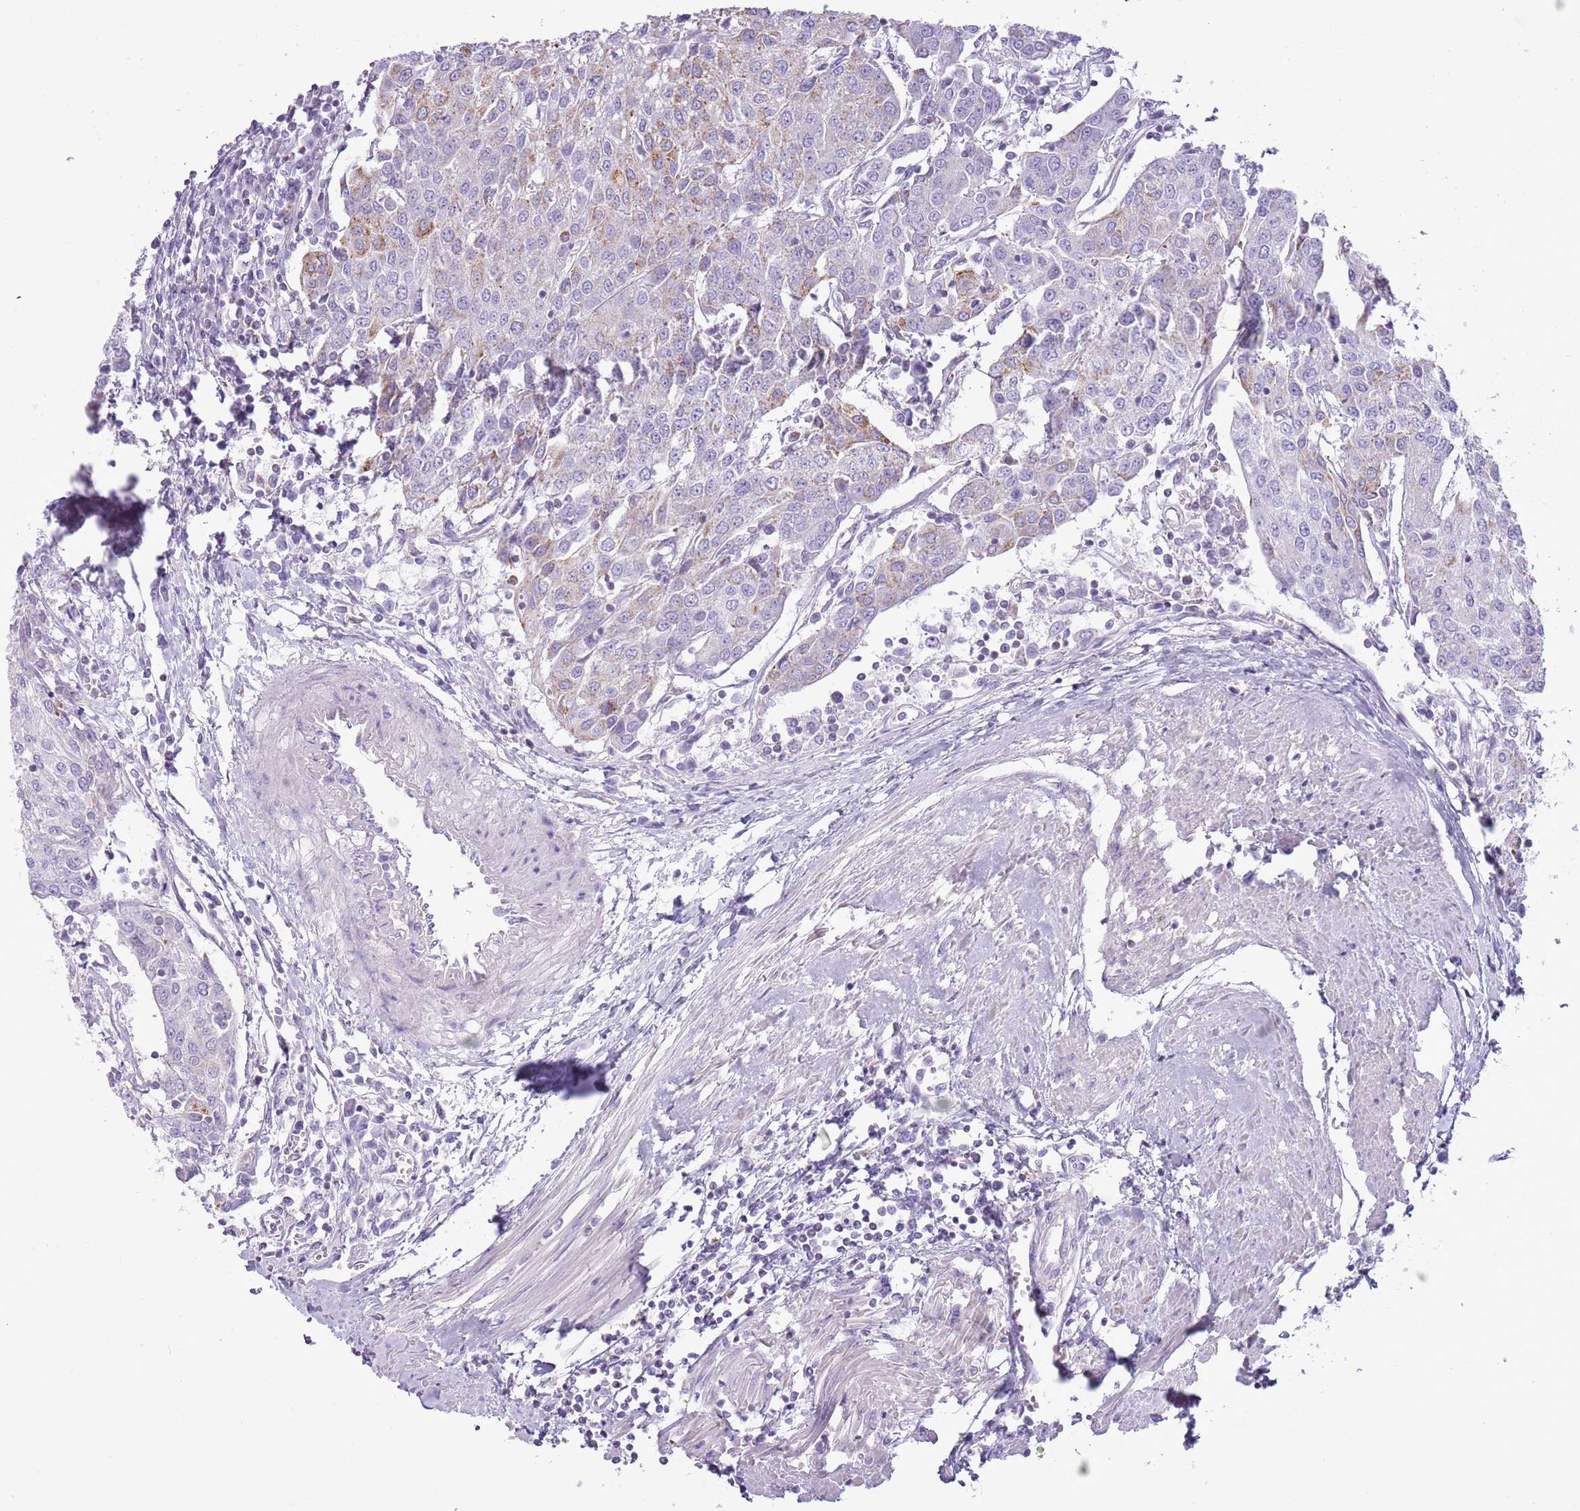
{"staining": {"intensity": "weak", "quantity": "<25%", "location": "cytoplasmic/membranous"}, "tissue": "urothelial cancer", "cell_type": "Tumor cells", "image_type": "cancer", "snomed": [{"axis": "morphology", "description": "Urothelial carcinoma, High grade"}, {"axis": "topography", "description": "Urinary bladder"}], "caption": "Immunohistochemistry photomicrograph of neoplastic tissue: urothelial cancer stained with DAB exhibits no significant protein expression in tumor cells. (DAB immunohistochemistry visualized using brightfield microscopy, high magnification).", "gene": "SLC23A1", "patient": {"sex": "female", "age": 85}}